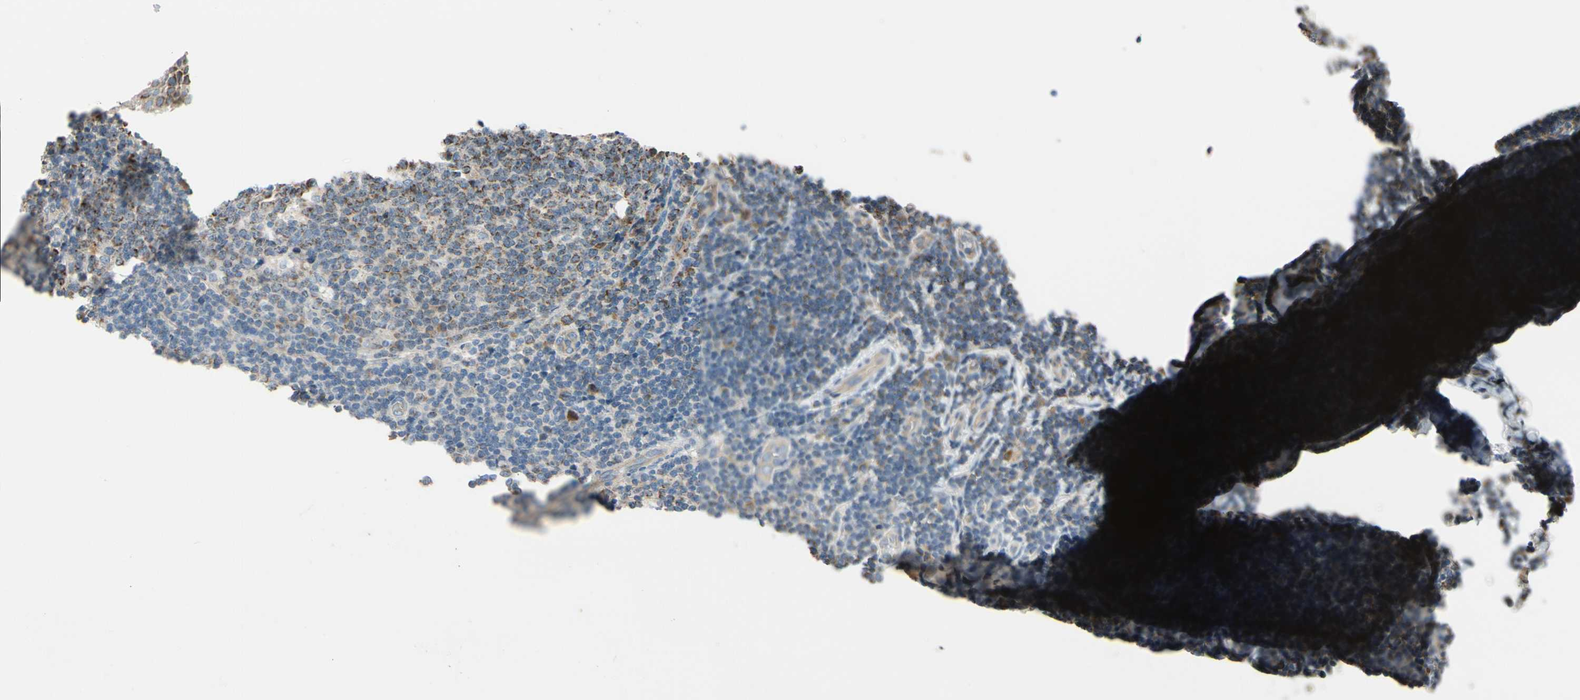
{"staining": {"intensity": "moderate", "quantity": ">75%", "location": "cytoplasmic/membranous"}, "tissue": "tonsil", "cell_type": "Germinal center cells", "image_type": "normal", "snomed": [{"axis": "morphology", "description": "Normal tissue, NOS"}, {"axis": "topography", "description": "Tonsil"}], "caption": "Protein expression analysis of unremarkable tonsil shows moderate cytoplasmic/membranous expression in about >75% of germinal center cells. The protein of interest is shown in brown color, while the nuclei are stained blue.", "gene": "NPHP3", "patient": {"sex": "male", "age": 17}}